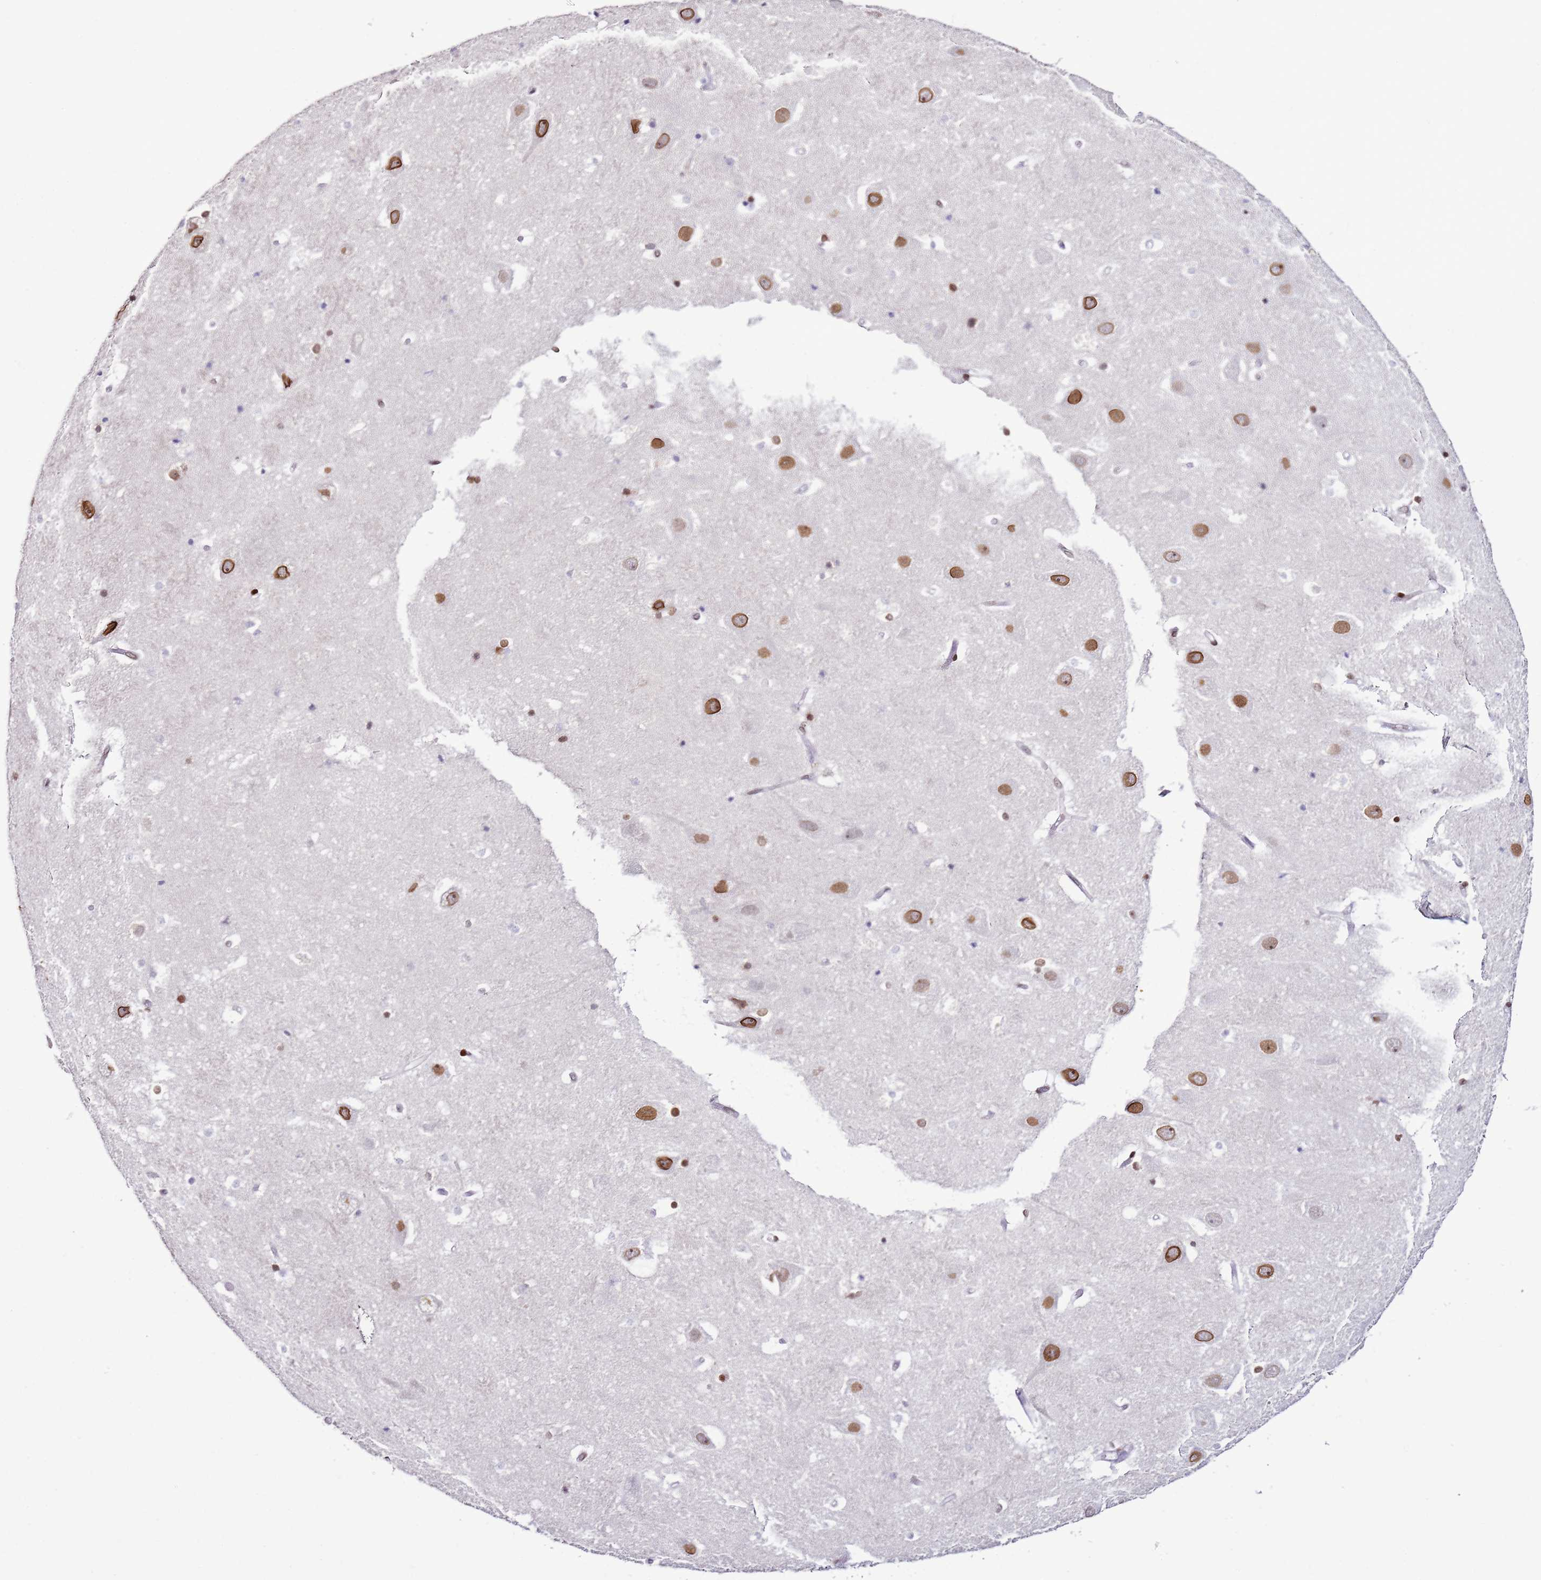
{"staining": {"intensity": "moderate", "quantity": "<25%", "location": "nuclear"}, "tissue": "hippocampus", "cell_type": "Glial cells", "image_type": "normal", "snomed": [{"axis": "morphology", "description": "Normal tissue, NOS"}, {"axis": "topography", "description": "Hippocampus"}], "caption": "A high-resolution histopathology image shows IHC staining of normal hippocampus, which shows moderate nuclear positivity in about <25% of glial cells.", "gene": "POU6F1", "patient": {"sex": "female", "age": 52}}